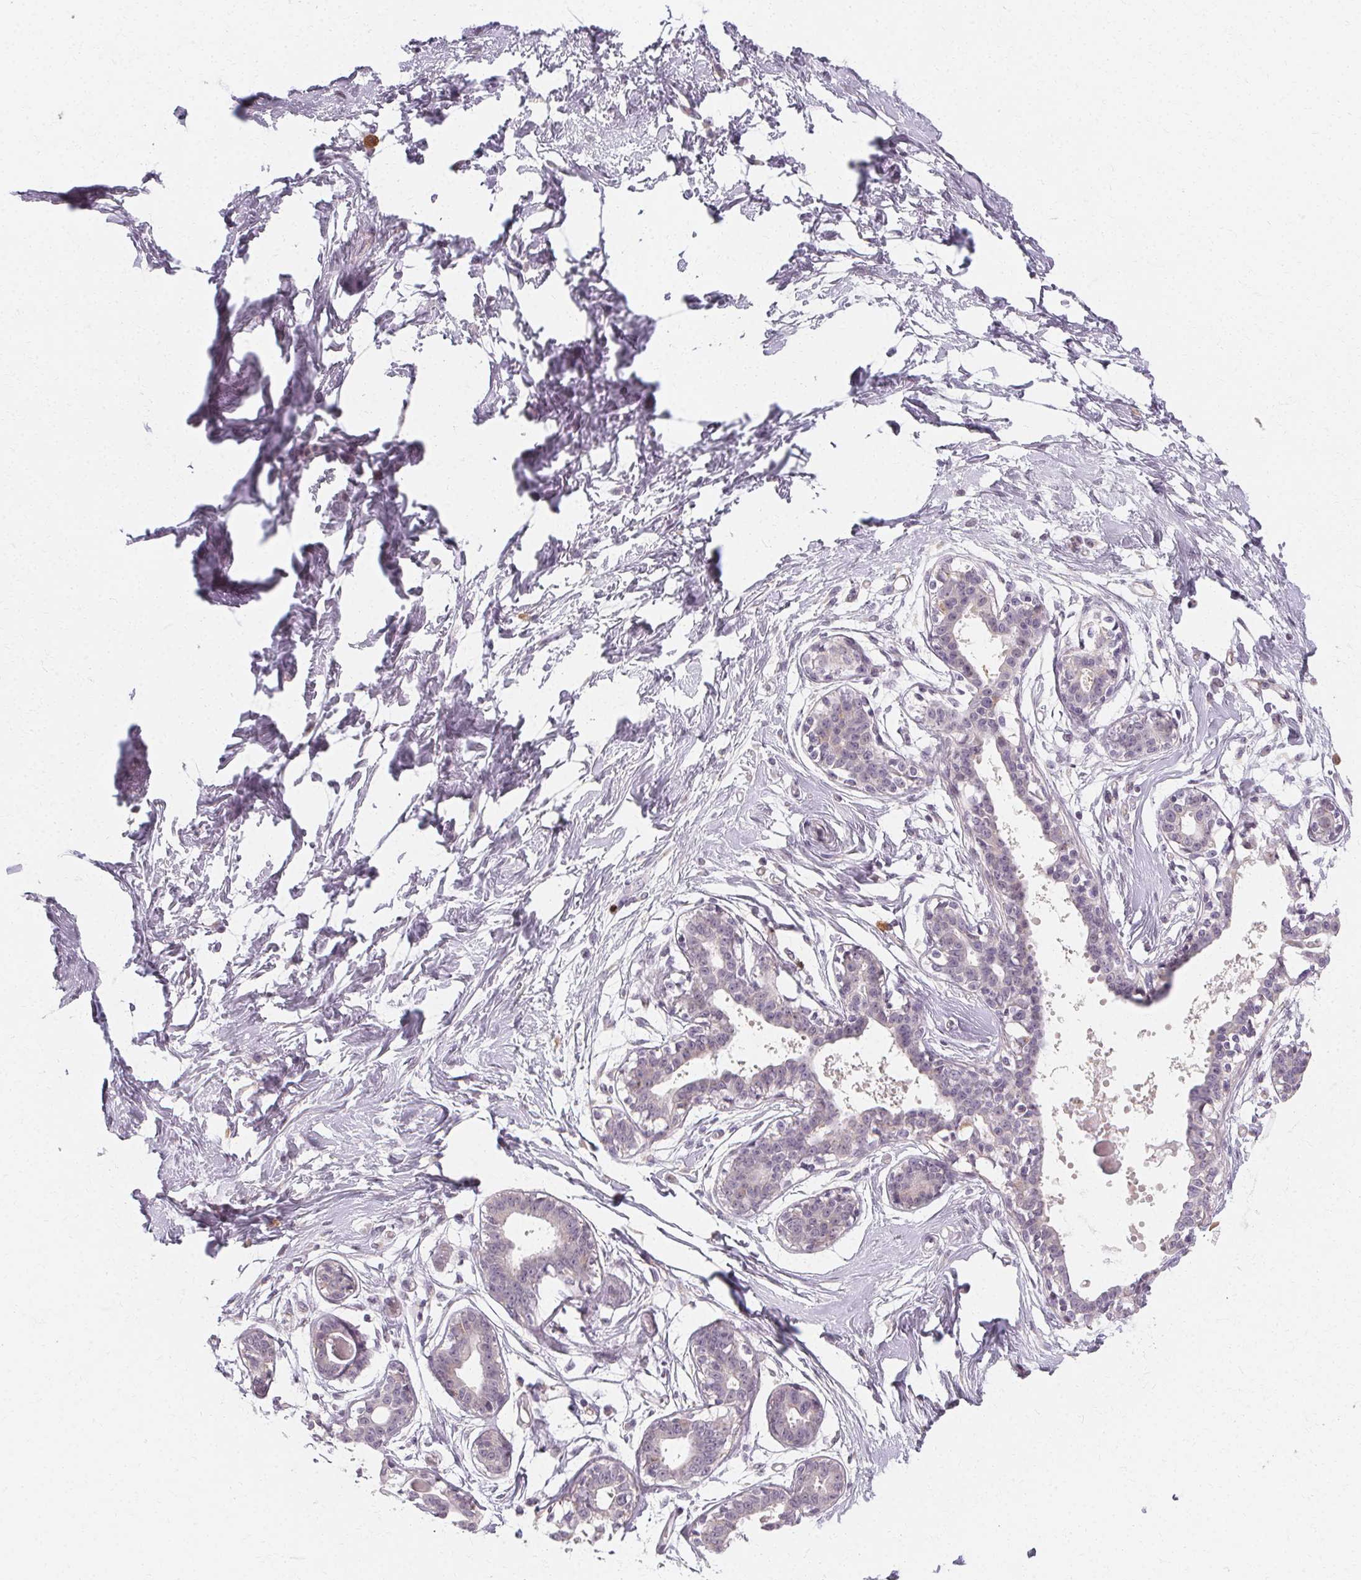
{"staining": {"intensity": "negative", "quantity": "none", "location": "none"}, "tissue": "breast", "cell_type": "Adipocytes", "image_type": "normal", "snomed": [{"axis": "morphology", "description": "Normal tissue, NOS"}, {"axis": "topography", "description": "Breast"}], "caption": "Adipocytes are negative for brown protein staining in benign breast. The staining is performed using DAB (3,3'-diaminobenzidine) brown chromogen with nuclei counter-stained in using hematoxylin.", "gene": "CLCNKA", "patient": {"sex": "female", "age": 45}}